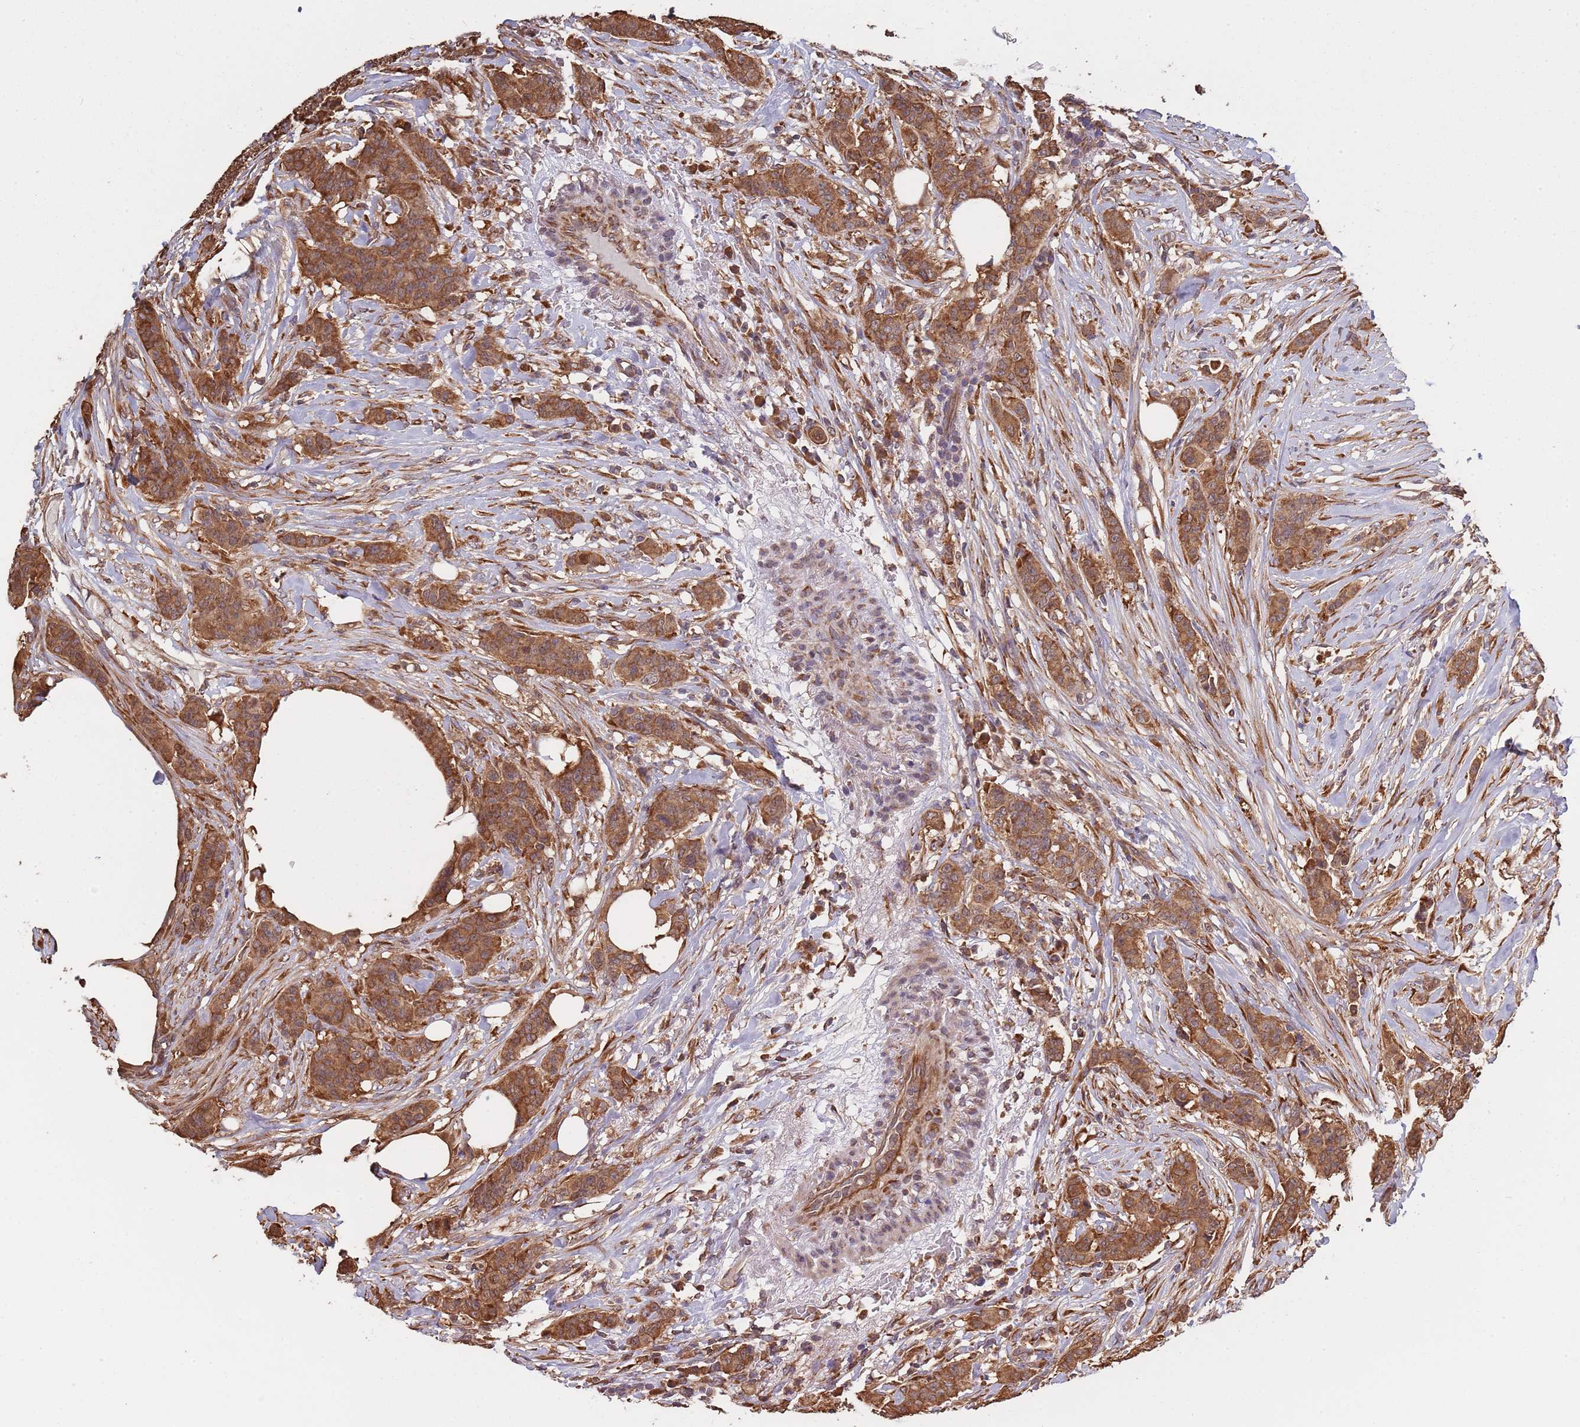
{"staining": {"intensity": "strong", "quantity": ">75%", "location": "cytoplasmic/membranous"}, "tissue": "breast cancer", "cell_type": "Tumor cells", "image_type": "cancer", "snomed": [{"axis": "morphology", "description": "Duct carcinoma"}, {"axis": "topography", "description": "Breast"}], "caption": "Immunohistochemical staining of human infiltrating ductal carcinoma (breast) demonstrates high levels of strong cytoplasmic/membranous protein staining in approximately >75% of tumor cells. Using DAB (brown) and hematoxylin (blue) stains, captured at high magnification using brightfield microscopy.", "gene": "COG4", "patient": {"sex": "female", "age": 40}}